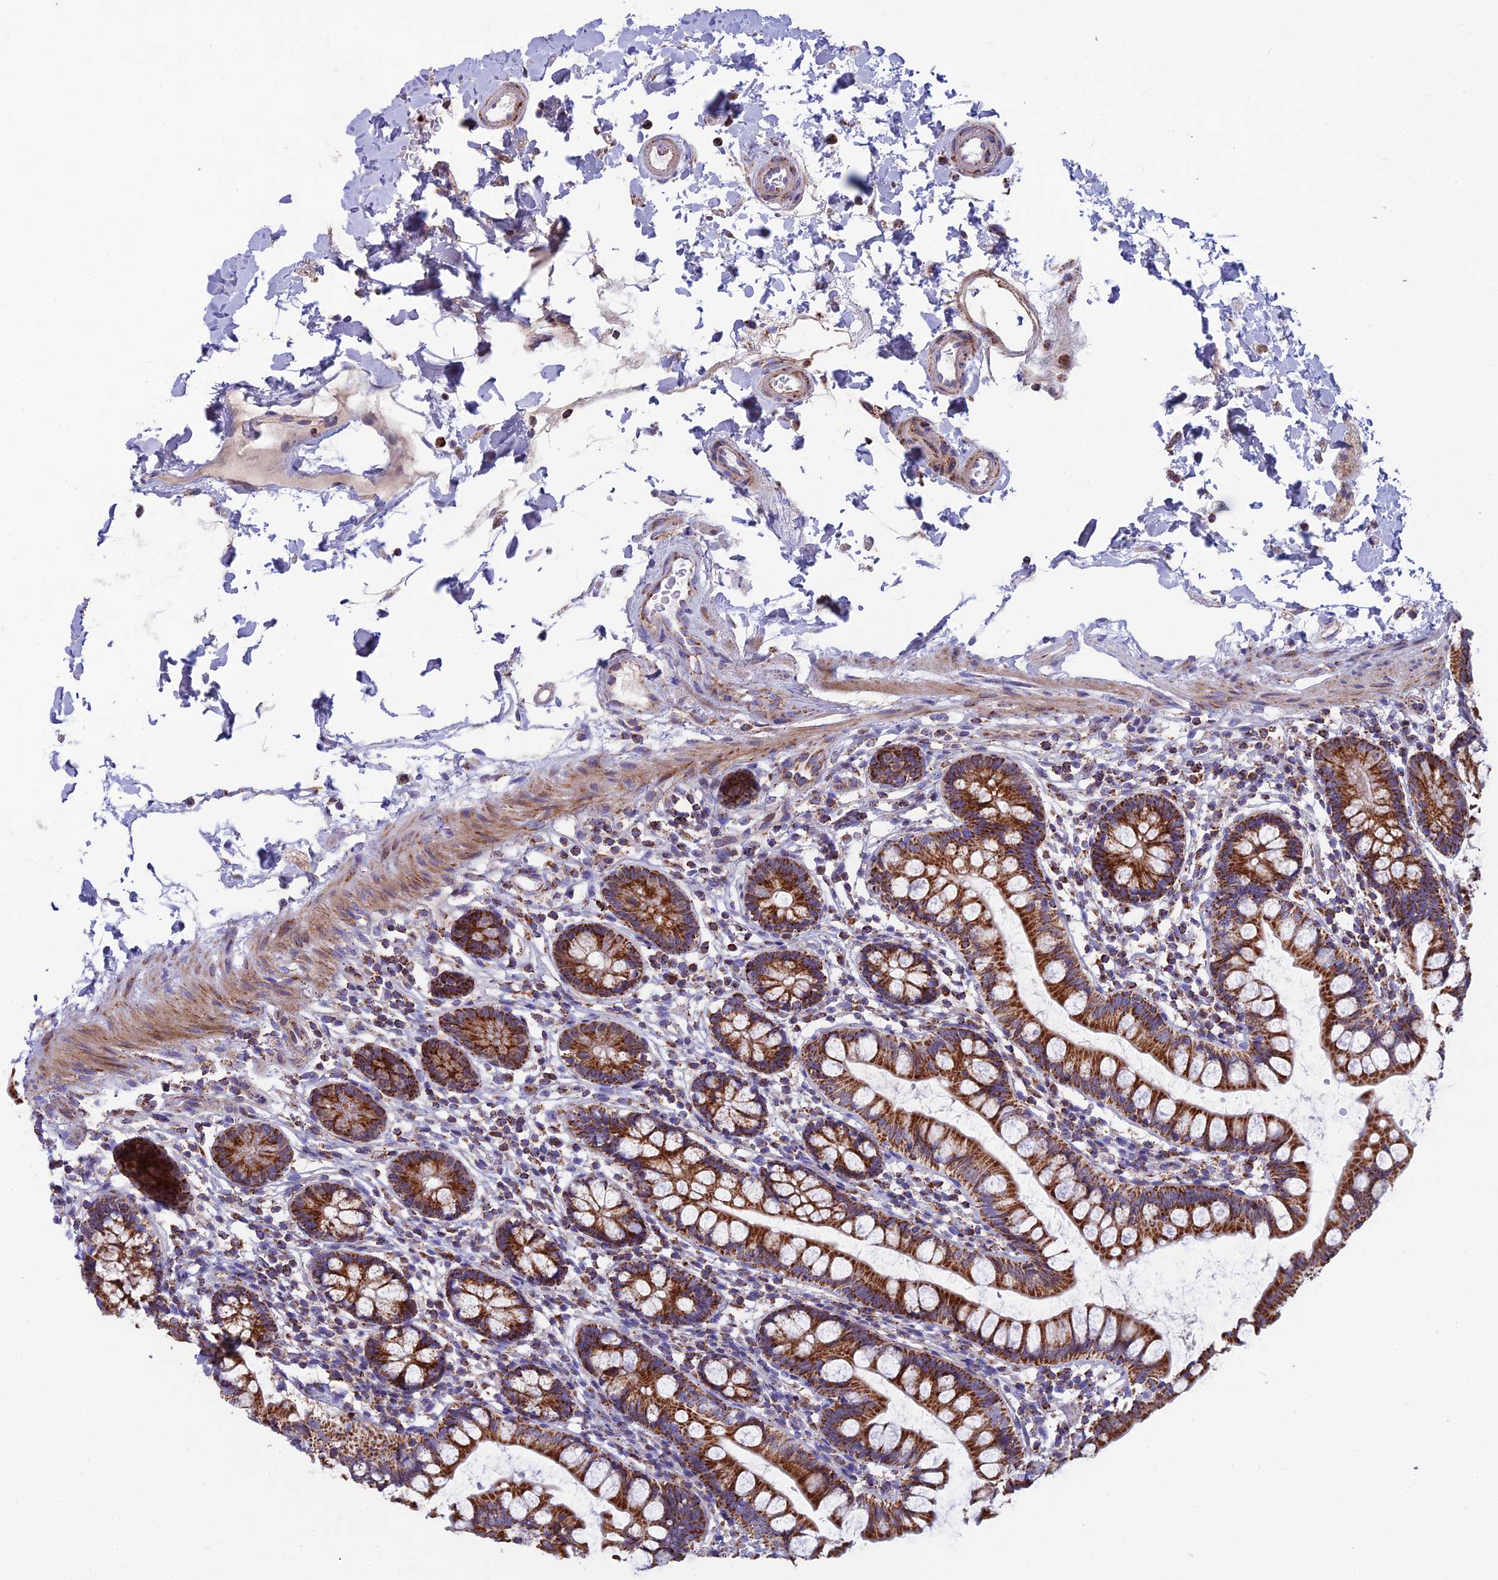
{"staining": {"intensity": "strong", "quantity": ">75%", "location": "cytoplasmic/membranous"}, "tissue": "small intestine", "cell_type": "Glandular cells", "image_type": "normal", "snomed": [{"axis": "morphology", "description": "Normal tissue, NOS"}, {"axis": "topography", "description": "Small intestine"}], "caption": "Immunohistochemistry (IHC) (DAB (3,3'-diaminobenzidine)) staining of normal small intestine shows strong cytoplasmic/membranous protein positivity in about >75% of glandular cells.", "gene": "CS", "patient": {"sex": "female", "age": 84}}